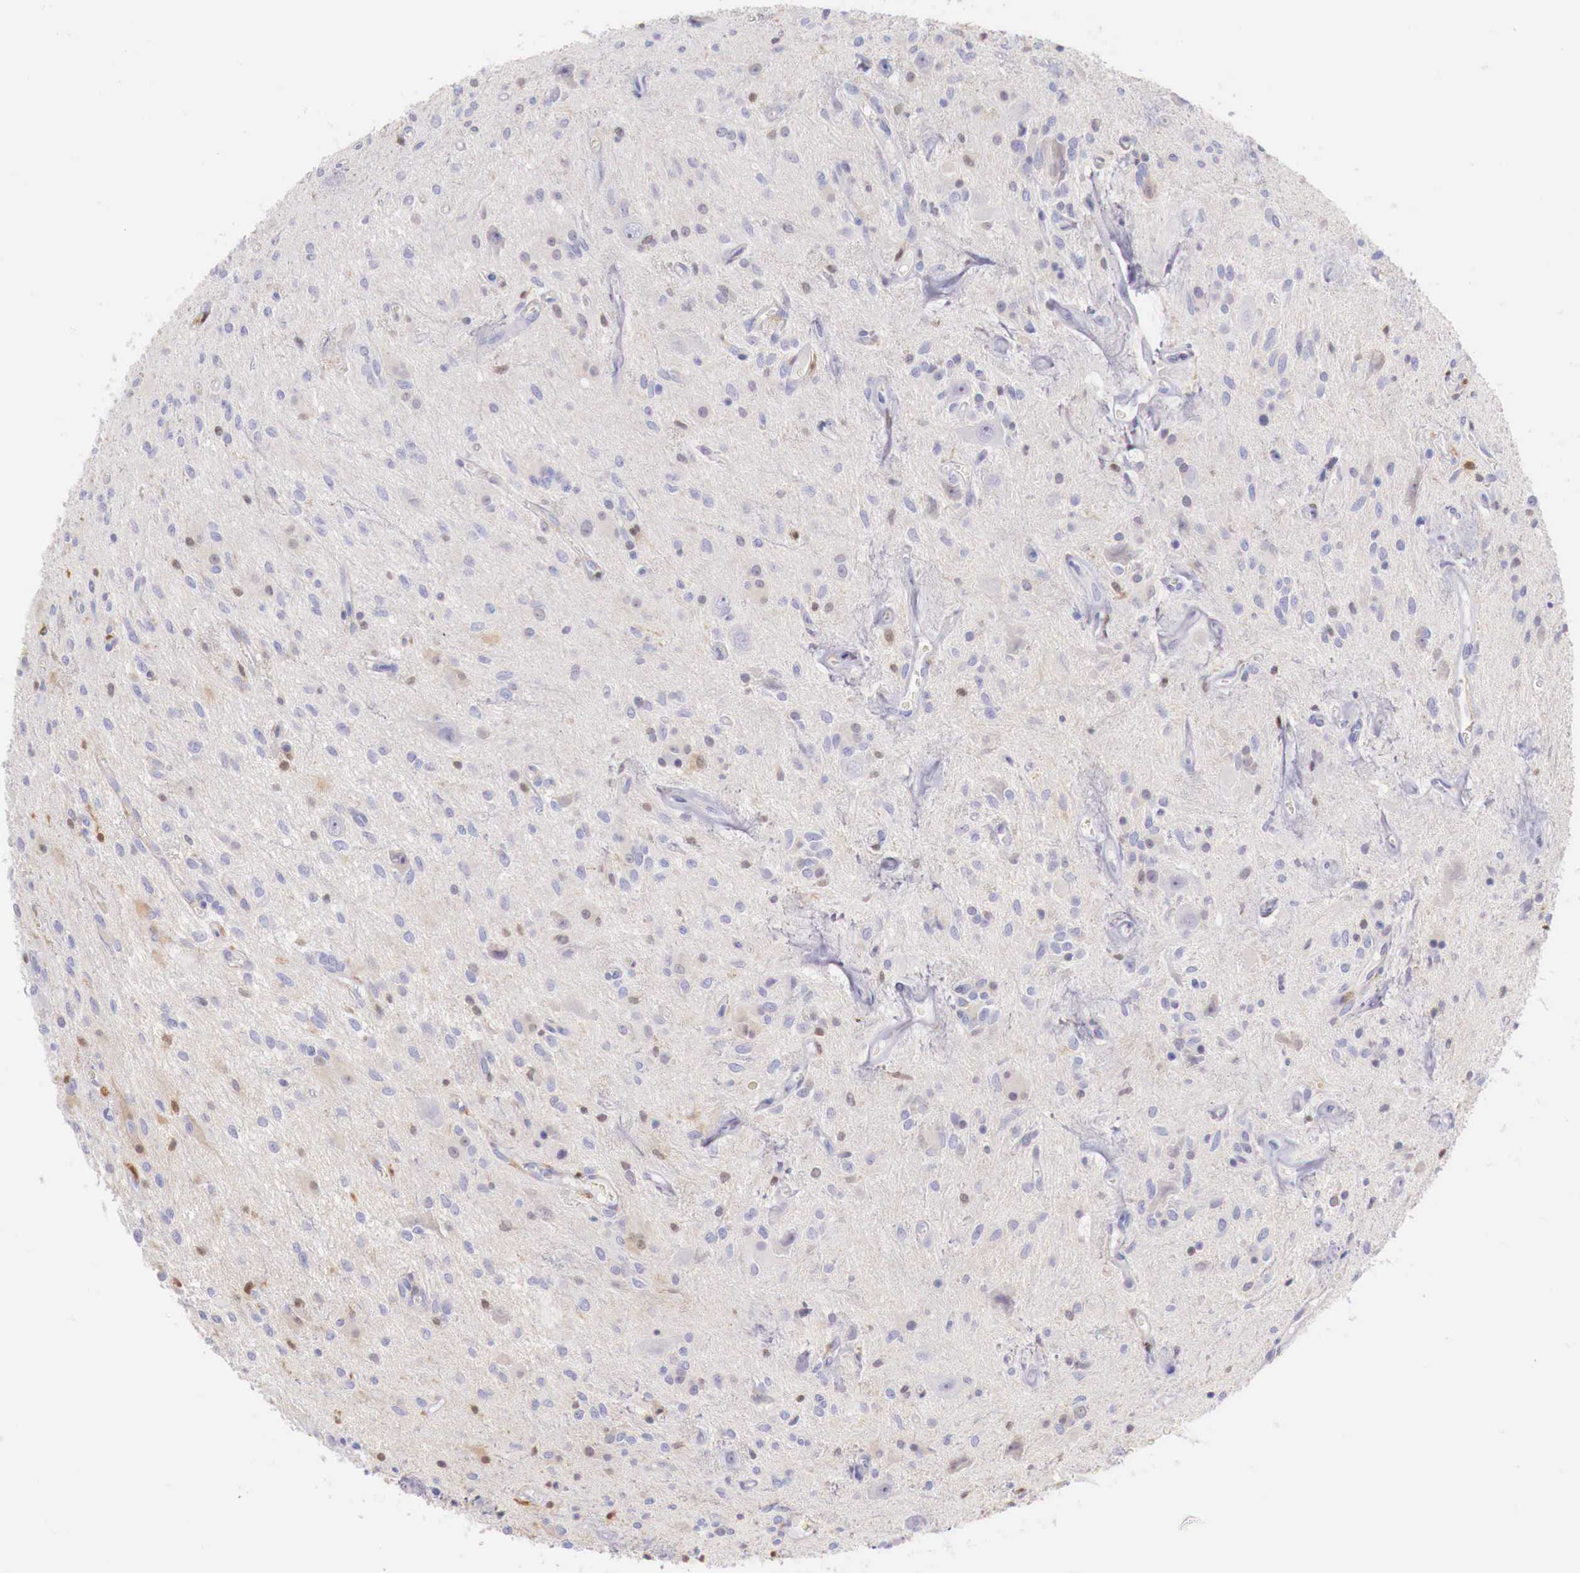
{"staining": {"intensity": "negative", "quantity": "none", "location": "none"}, "tissue": "glioma", "cell_type": "Tumor cells", "image_type": "cancer", "snomed": [{"axis": "morphology", "description": "Glioma, malignant, Low grade"}, {"axis": "topography", "description": "Brain"}], "caption": "This is an immunohistochemistry (IHC) photomicrograph of human glioma. There is no positivity in tumor cells.", "gene": "RENBP", "patient": {"sex": "female", "age": 15}}